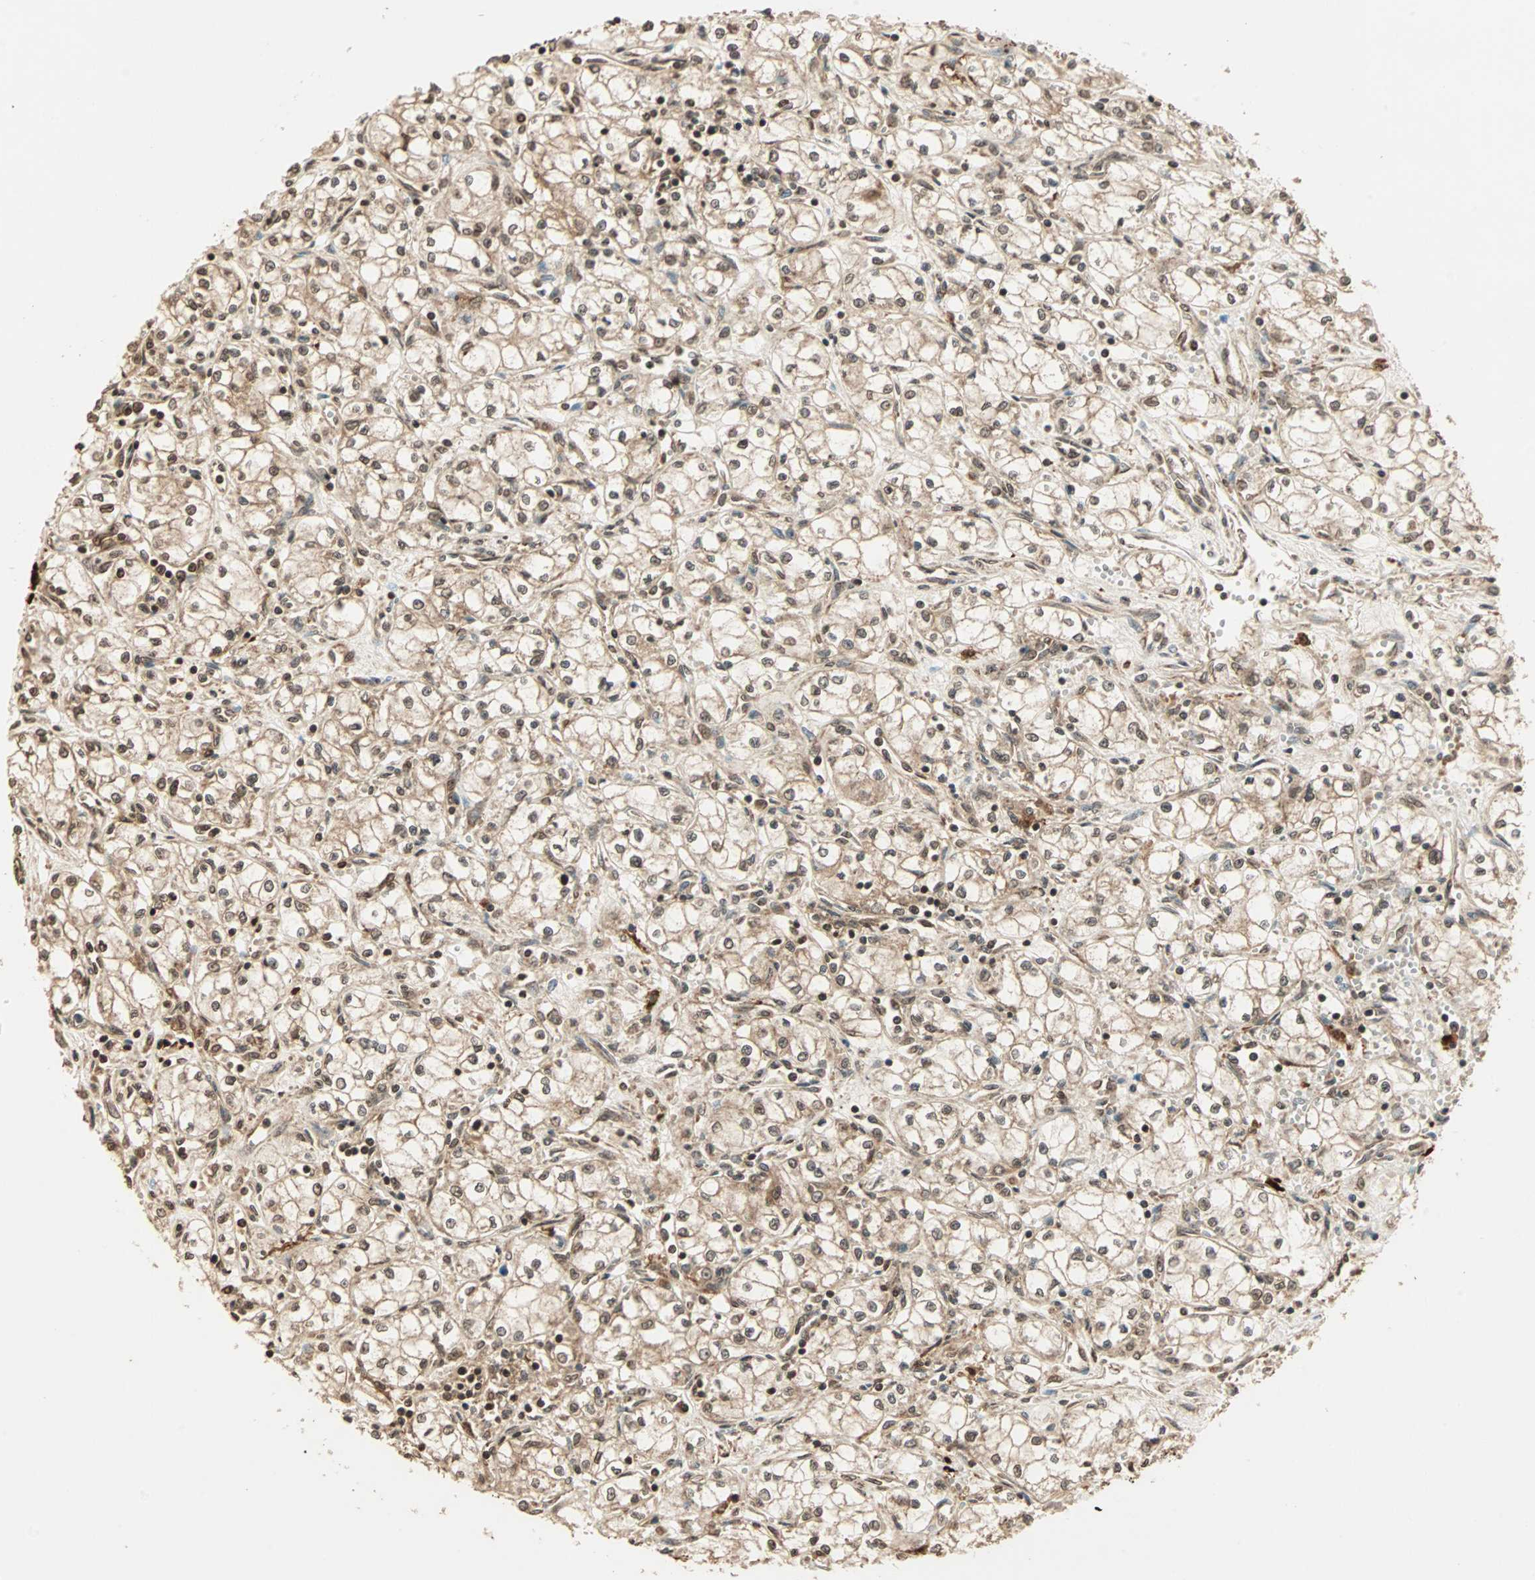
{"staining": {"intensity": "moderate", "quantity": ">75%", "location": "cytoplasmic/membranous,nuclear"}, "tissue": "renal cancer", "cell_type": "Tumor cells", "image_type": "cancer", "snomed": [{"axis": "morphology", "description": "Normal tissue, NOS"}, {"axis": "morphology", "description": "Adenocarcinoma, NOS"}, {"axis": "topography", "description": "Kidney"}], "caption": "The histopathology image shows staining of renal cancer (adenocarcinoma), revealing moderate cytoplasmic/membranous and nuclear protein positivity (brown color) within tumor cells. The staining was performed using DAB to visualize the protein expression in brown, while the nuclei were stained in blue with hematoxylin (Magnification: 20x).", "gene": "RFFL", "patient": {"sex": "male", "age": 59}}